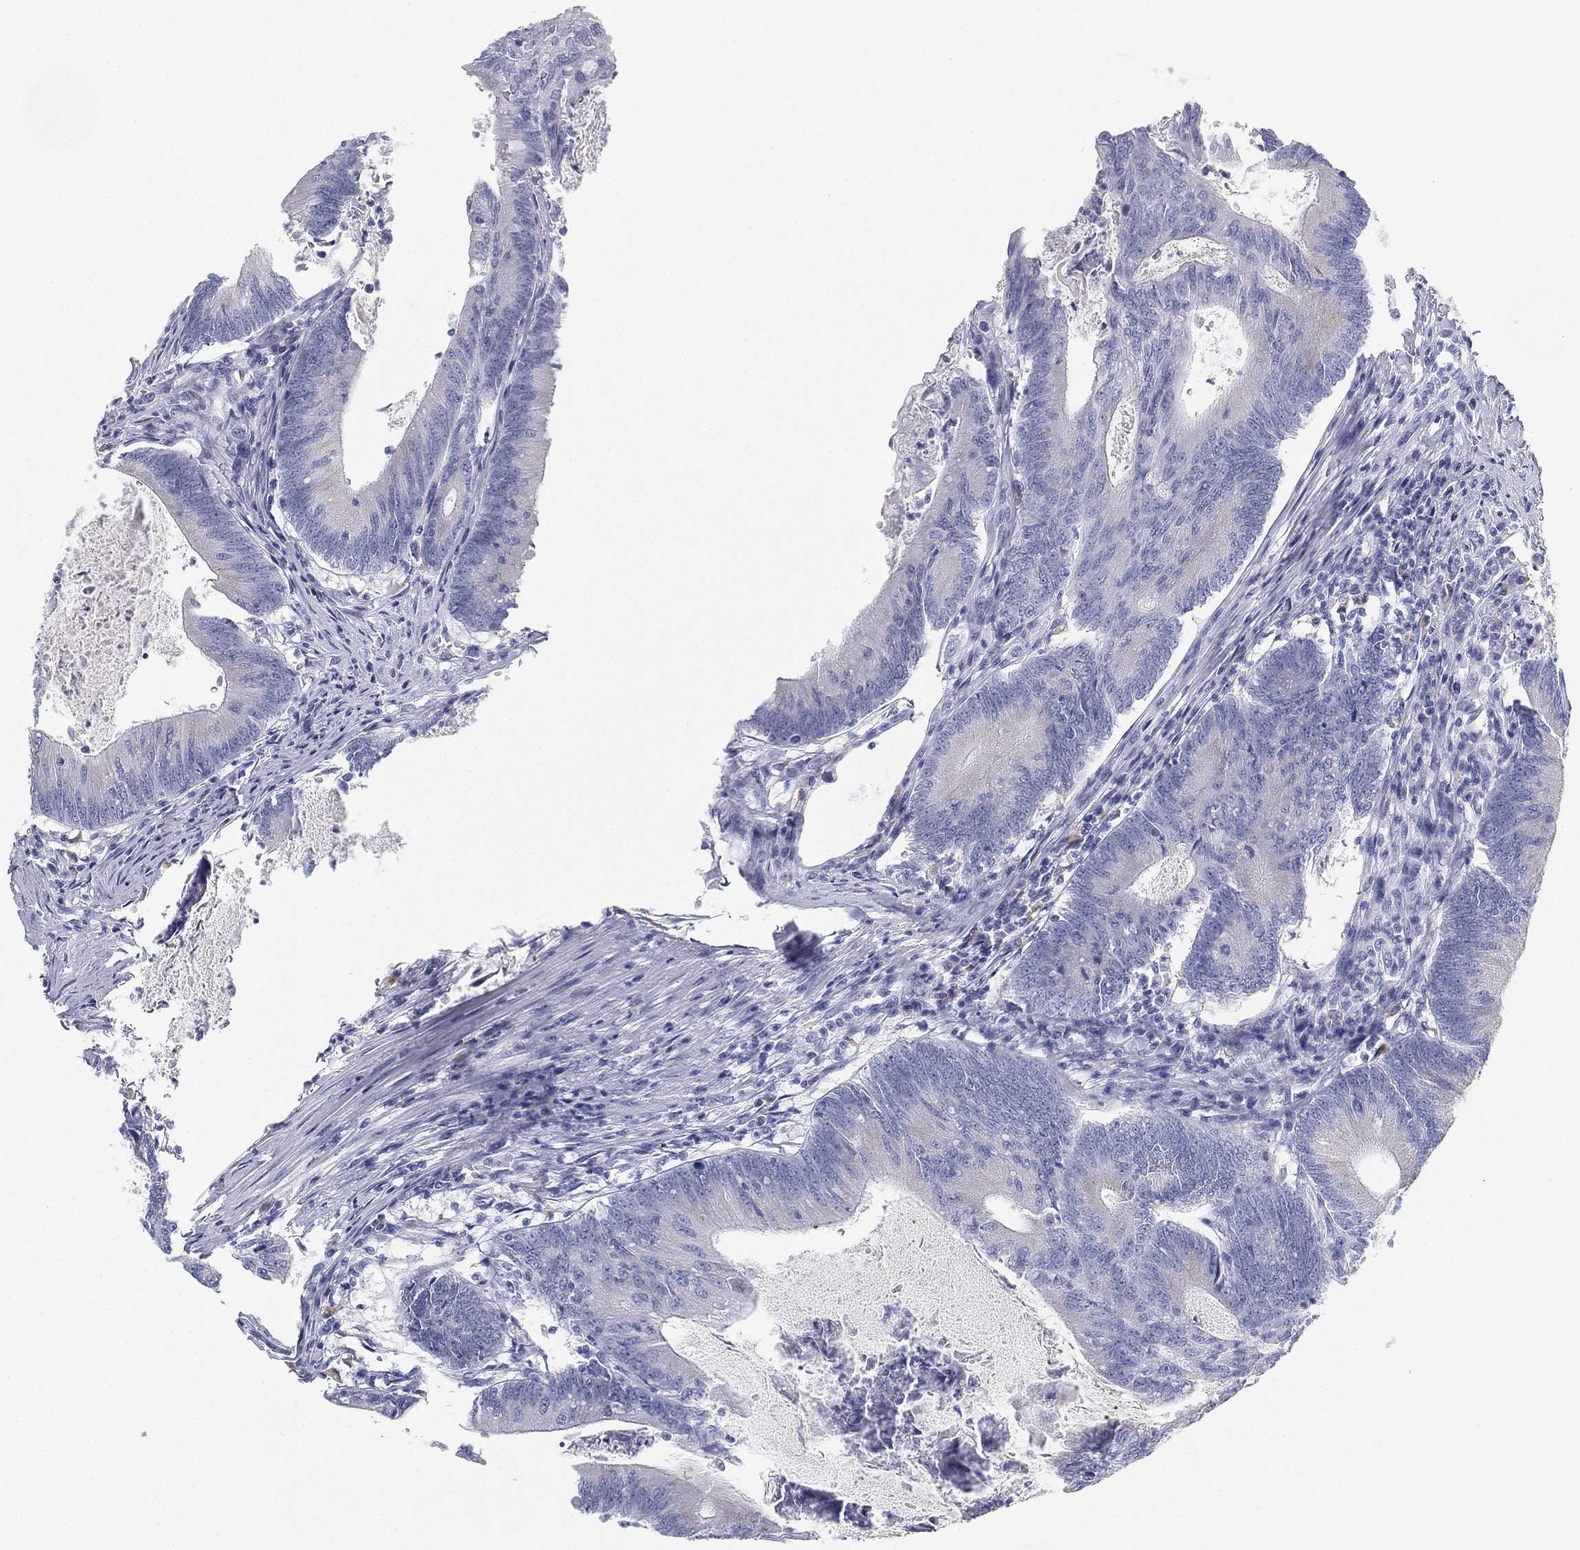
{"staining": {"intensity": "negative", "quantity": "none", "location": "none"}, "tissue": "colorectal cancer", "cell_type": "Tumor cells", "image_type": "cancer", "snomed": [{"axis": "morphology", "description": "Adenocarcinoma, NOS"}, {"axis": "topography", "description": "Colon"}], "caption": "Immunohistochemistry image of colorectal adenocarcinoma stained for a protein (brown), which reveals no staining in tumor cells.", "gene": "GPR61", "patient": {"sex": "female", "age": 70}}